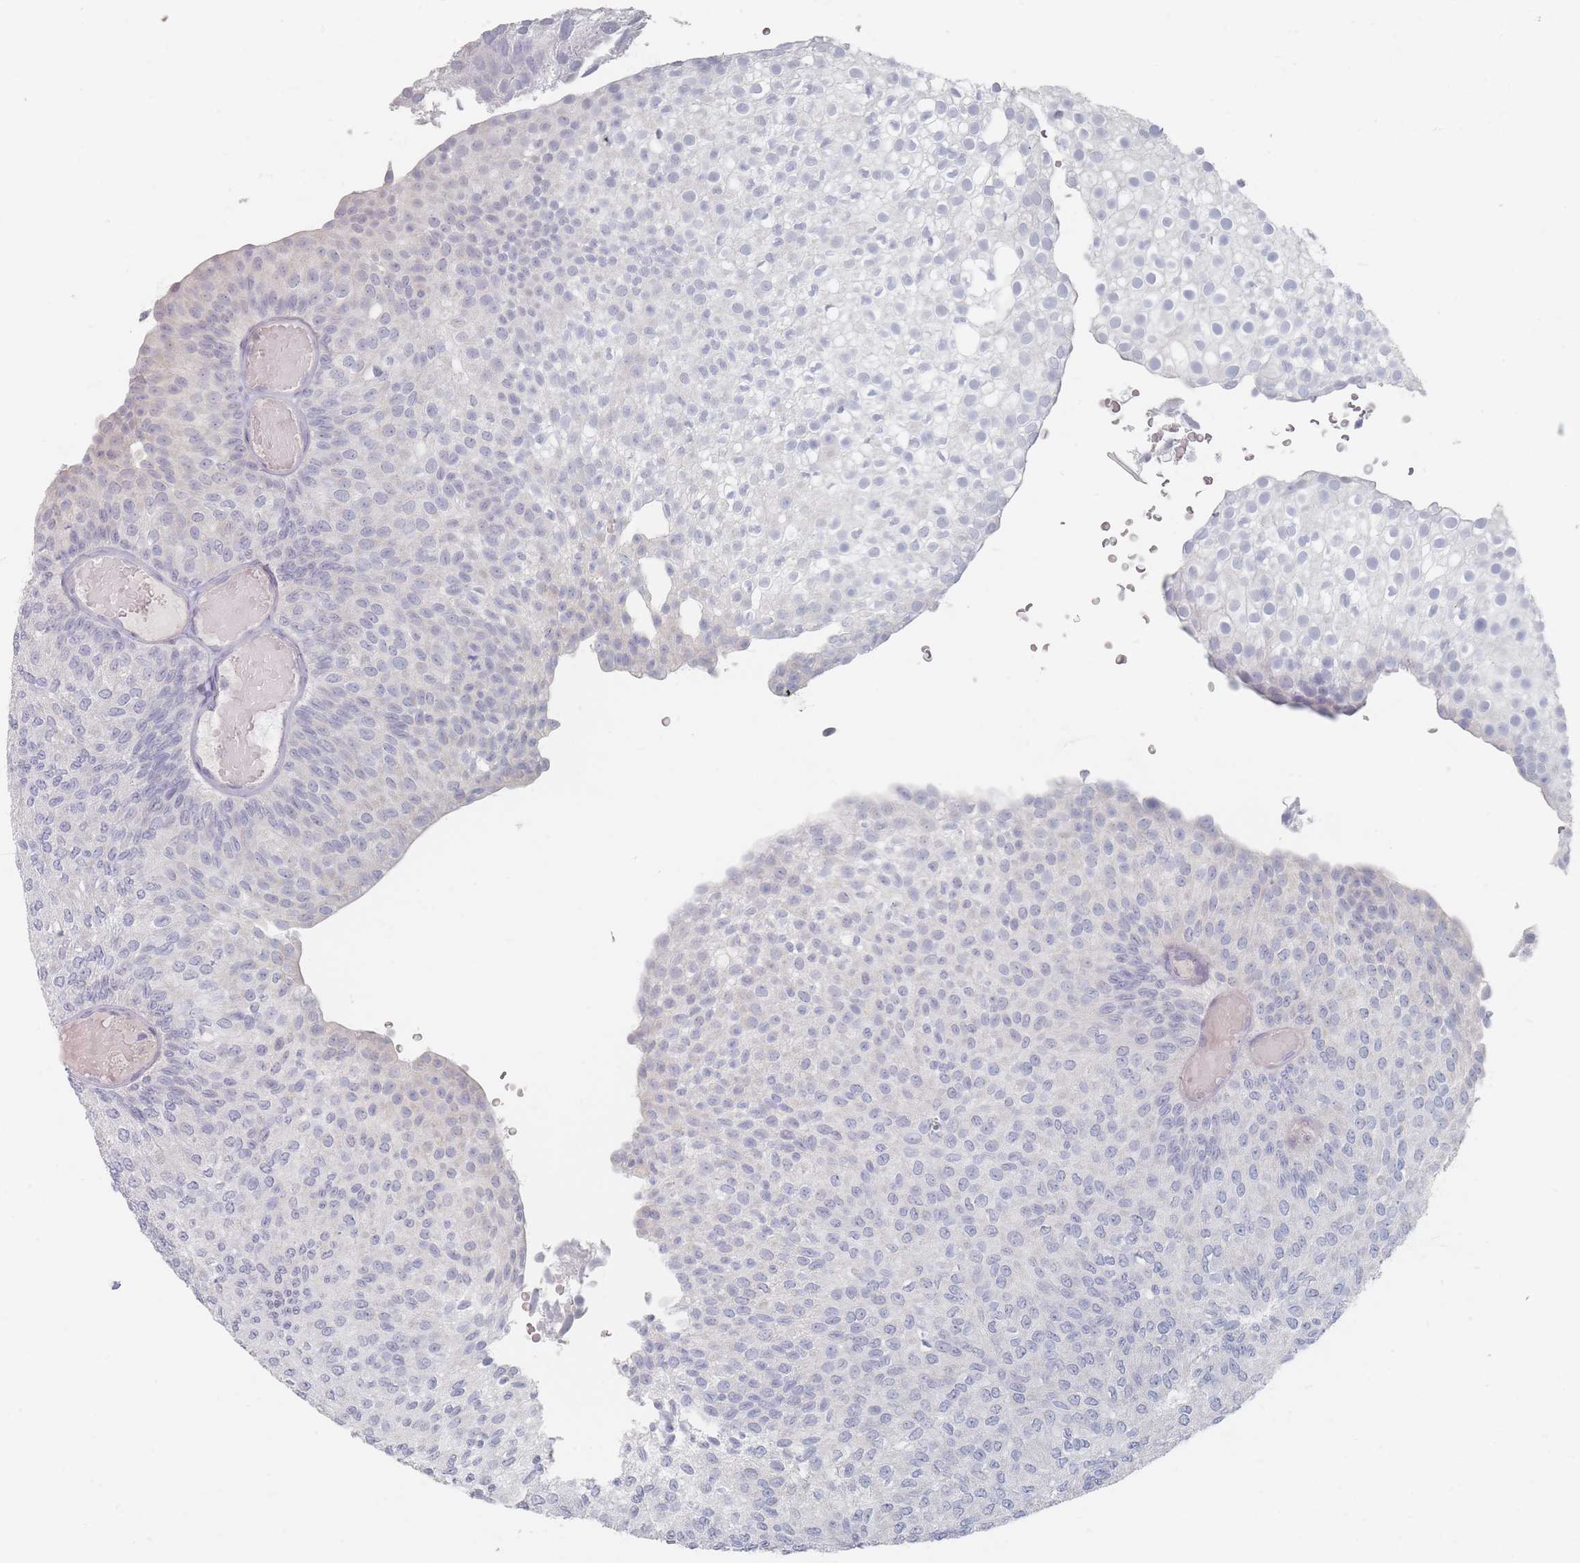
{"staining": {"intensity": "negative", "quantity": "none", "location": "none"}, "tissue": "urothelial cancer", "cell_type": "Tumor cells", "image_type": "cancer", "snomed": [{"axis": "morphology", "description": "Urothelial carcinoma, Low grade"}, {"axis": "topography", "description": "Urinary bladder"}], "caption": "Low-grade urothelial carcinoma stained for a protein using immunohistochemistry (IHC) reveals no expression tumor cells.", "gene": "CD37", "patient": {"sex": "male", "age": 78}}